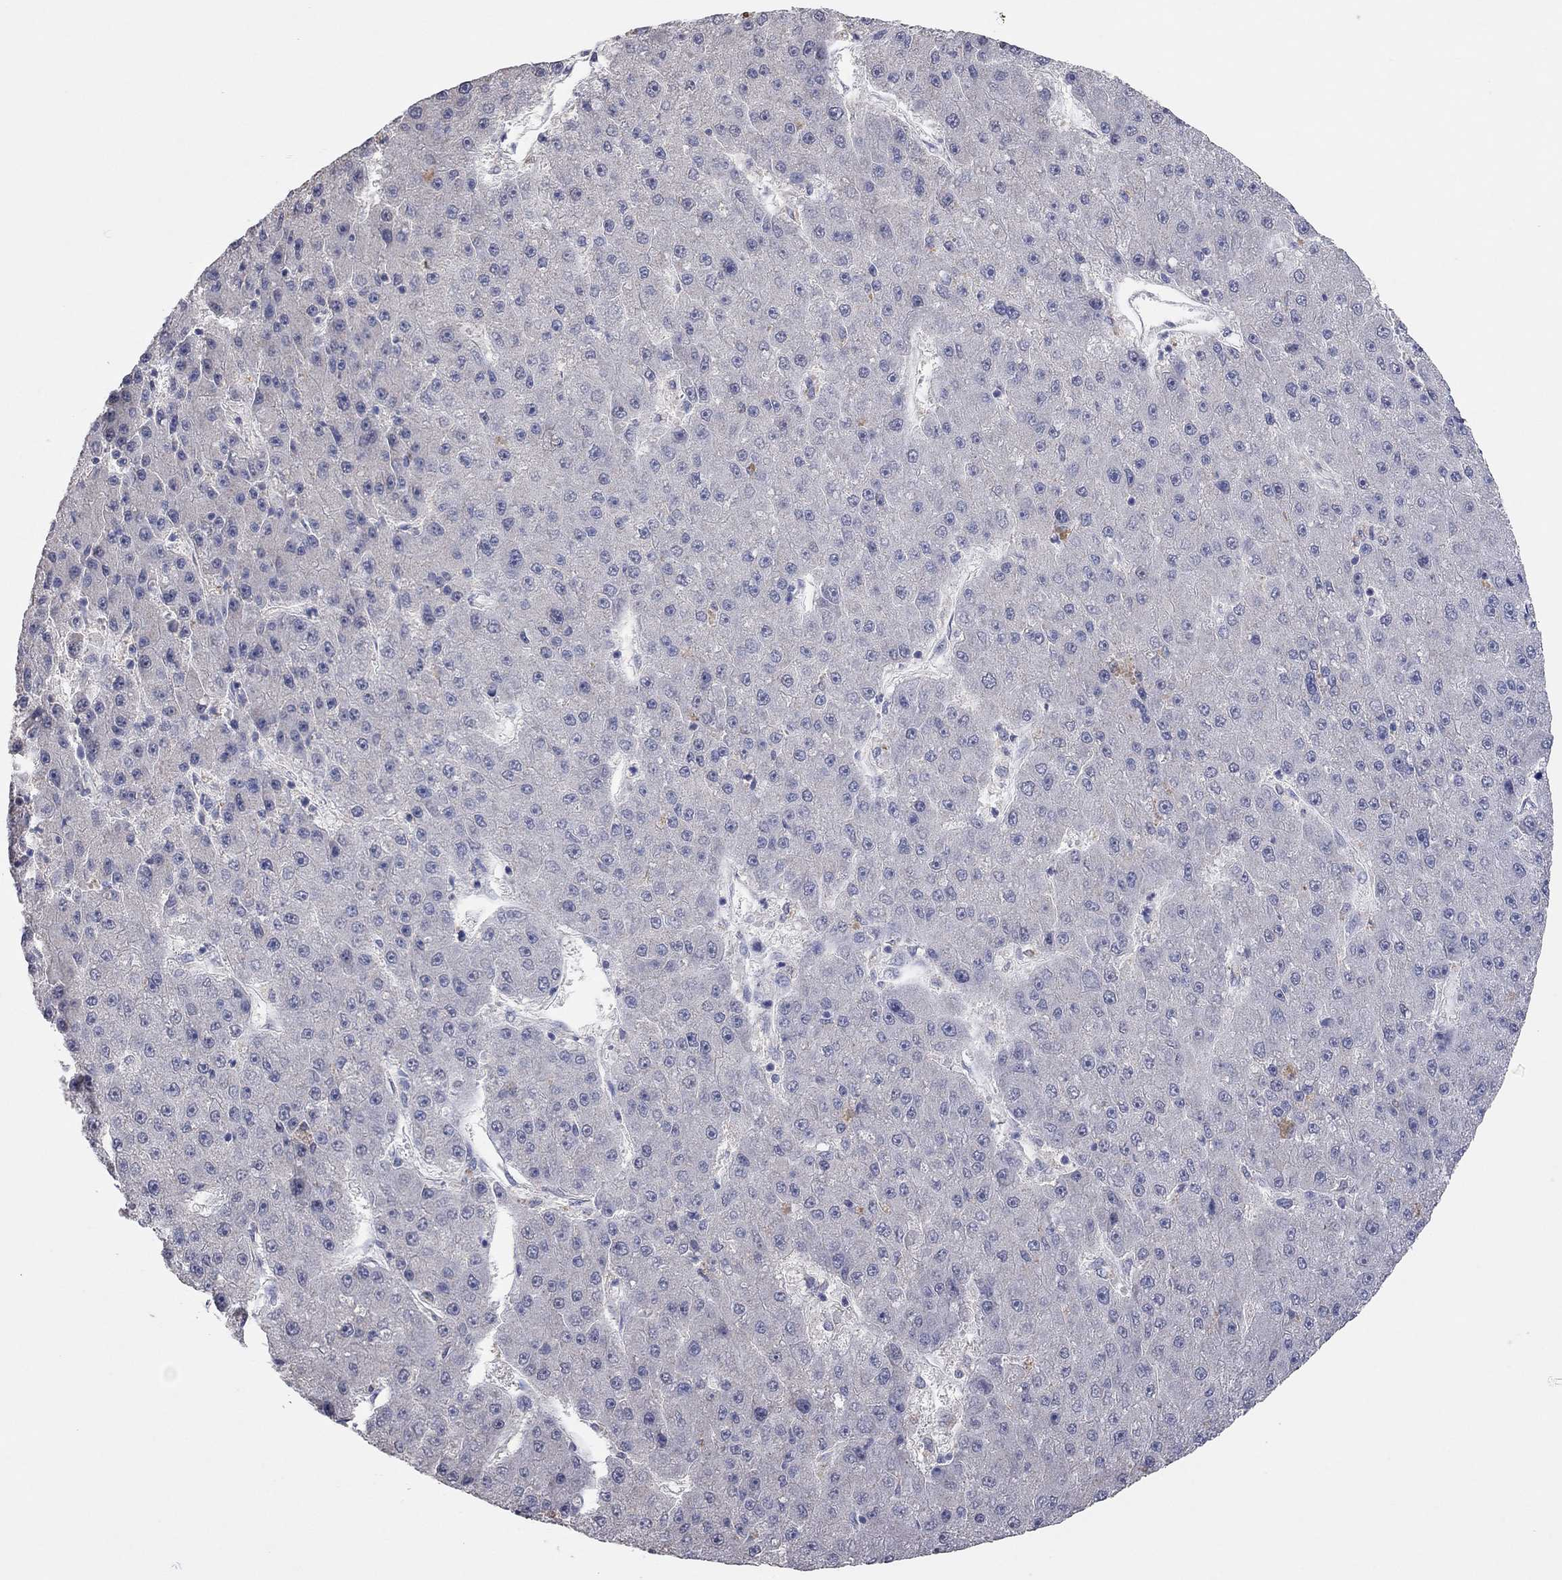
{"staining": {"intensity": "negative", "quantity": "none", "location": "none"}, "tissue": "liver cancer", "cell_type": "Tumor cells", "image_type": "cancer", "snomed": [{"axis": "morphology", "description": "Carcinoma, Hepatocellular, NOS"}, {"axis": "topography", "description": "Liver"}], "caption": "A micrograph of liver cancer stained for a protein reveals no brown staining in tumor cells.", "gene": "MMP13", "patient": {"sex": "male", "age": 67}}